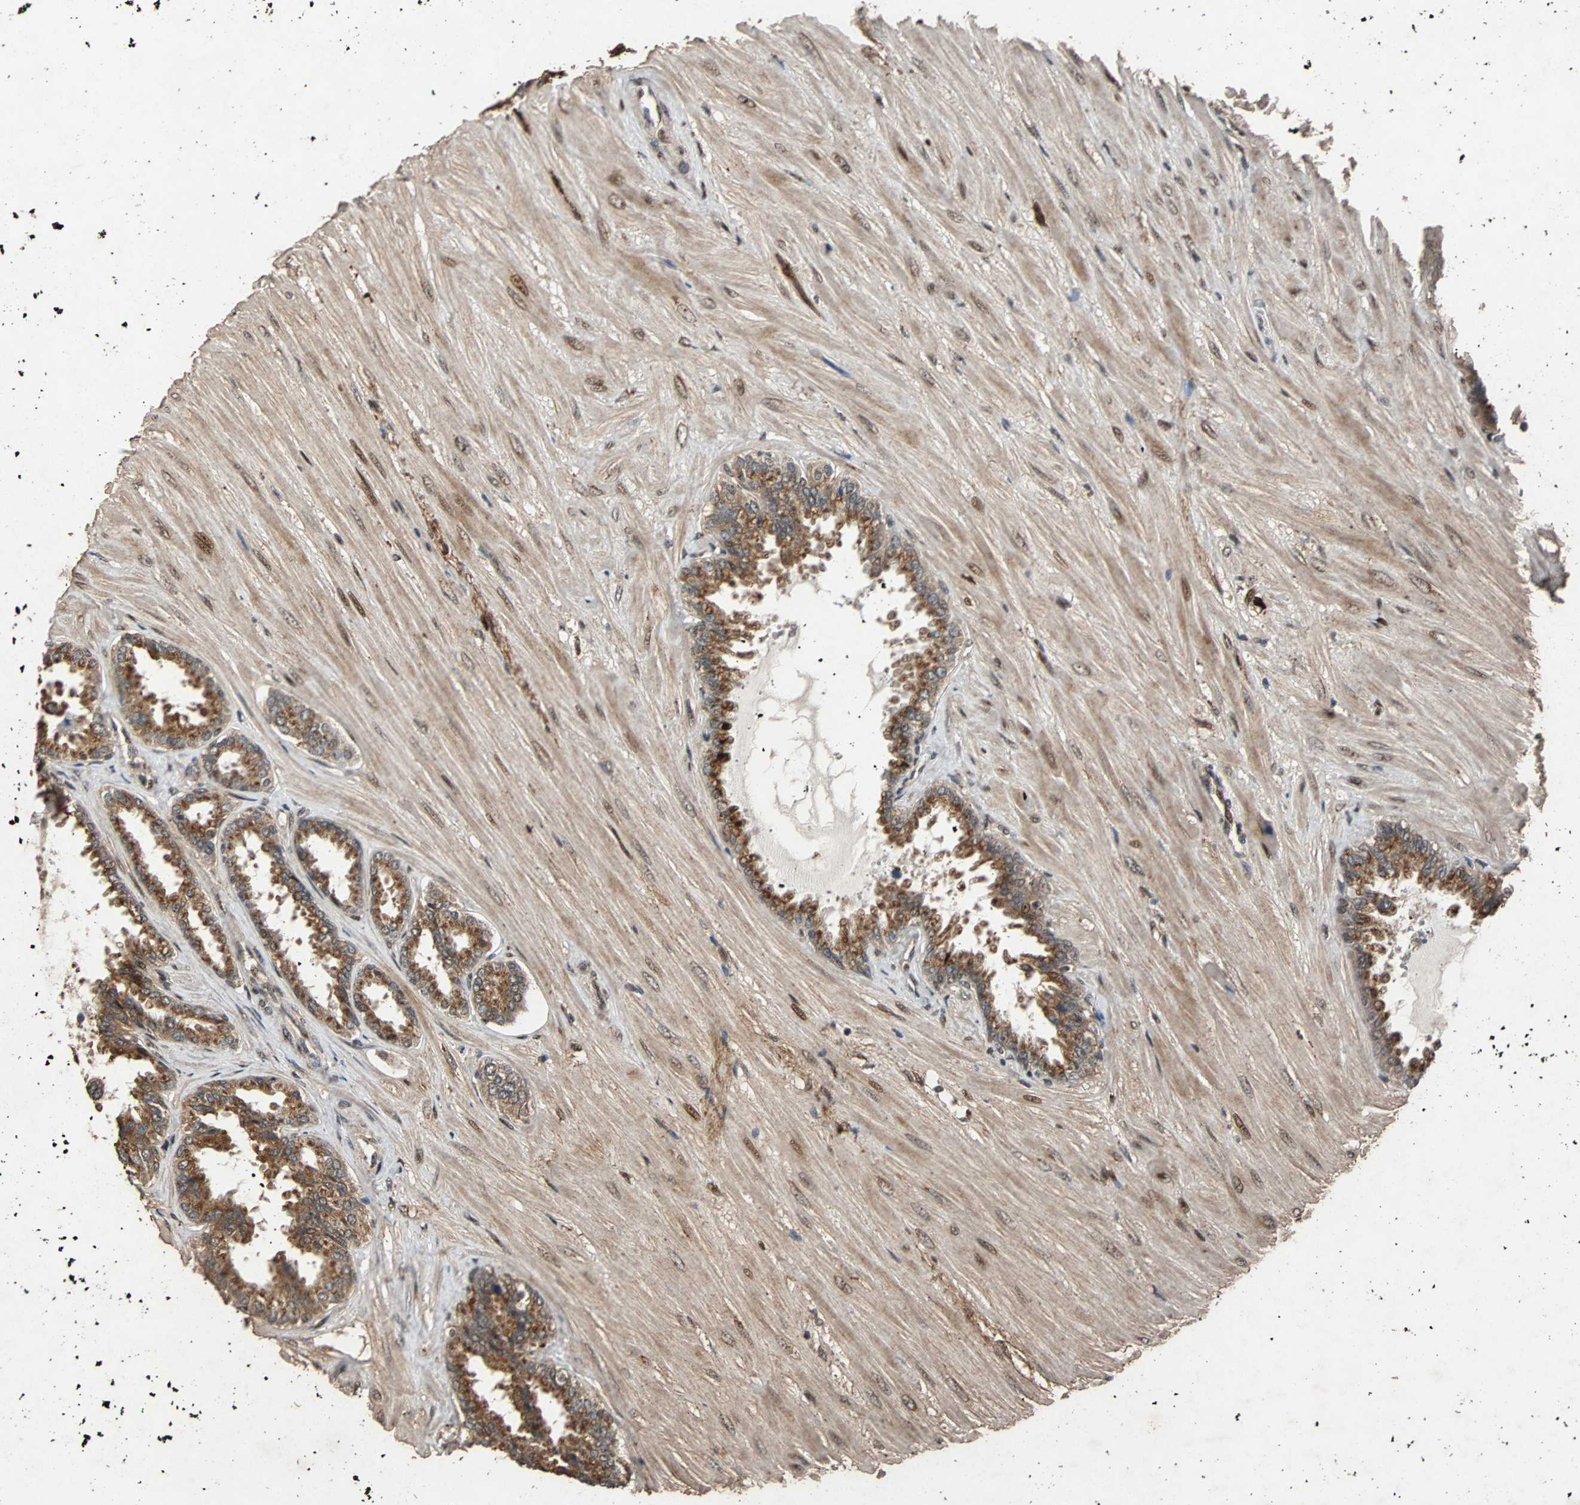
{"staining": {"intensity": "strong", "quantity": ">75%", "location": "cytoplasmic/membranous"}, "tissue": "seminal vesicle", "cell_type": "Glandular cells", "image_type": "normal", "snomed": [{"axis": "morphology", "description": "Normal tissue, NOS"}, {"axis": "topography", "description": "Seminal veicle"}], "caption": "A brown stain highlights strong cytoplasmic/membranous staining of a protein in glandular cells of normal seminal vesicle.", "gene": "USP31", "patient": {"sex": "male", "age": 46}}